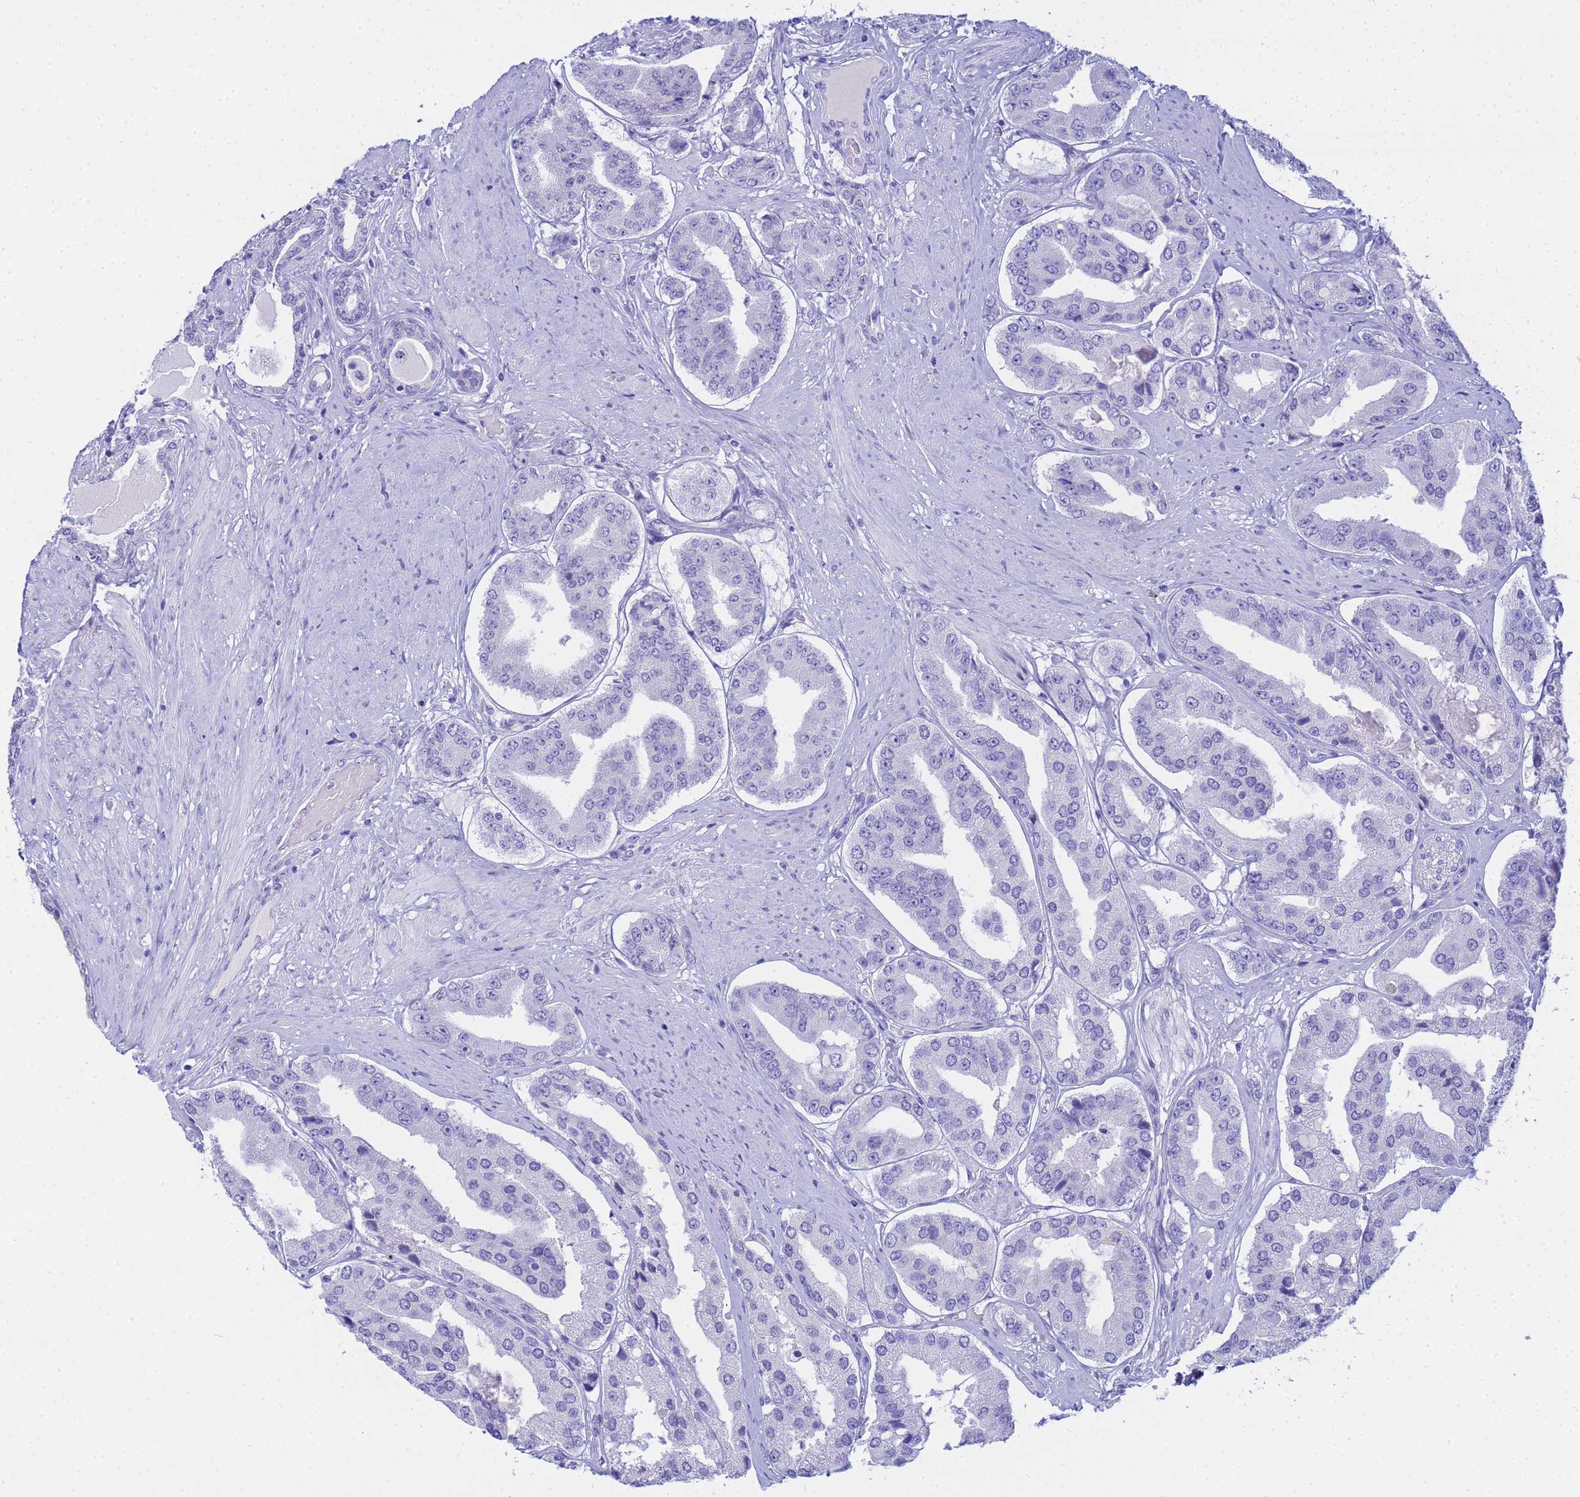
{"staining": {"intensity": "negative", "quantity": "none", "location": "none"}, "tissue": "prostate cancer", "cell_type": "Tumor cells", "image_type": "cancer", "snomed": [{"axis": "morphology", "description": "Adenocarcinoma, High grade"}, {"axis": "topography", "description": "Prostate"}], "caption": "Immunohistochemistry (IHC) image of human prostate cancer stained for a protein (brown), which shows no positivity in tumor cells. (Brightfield microscopy of DAB (3,3'-diaminobenzidine) immunohistochemistry (IHC) at high magnification).", "gene": "AQP12A", "patient": {"sex": "male", "age": 63}}